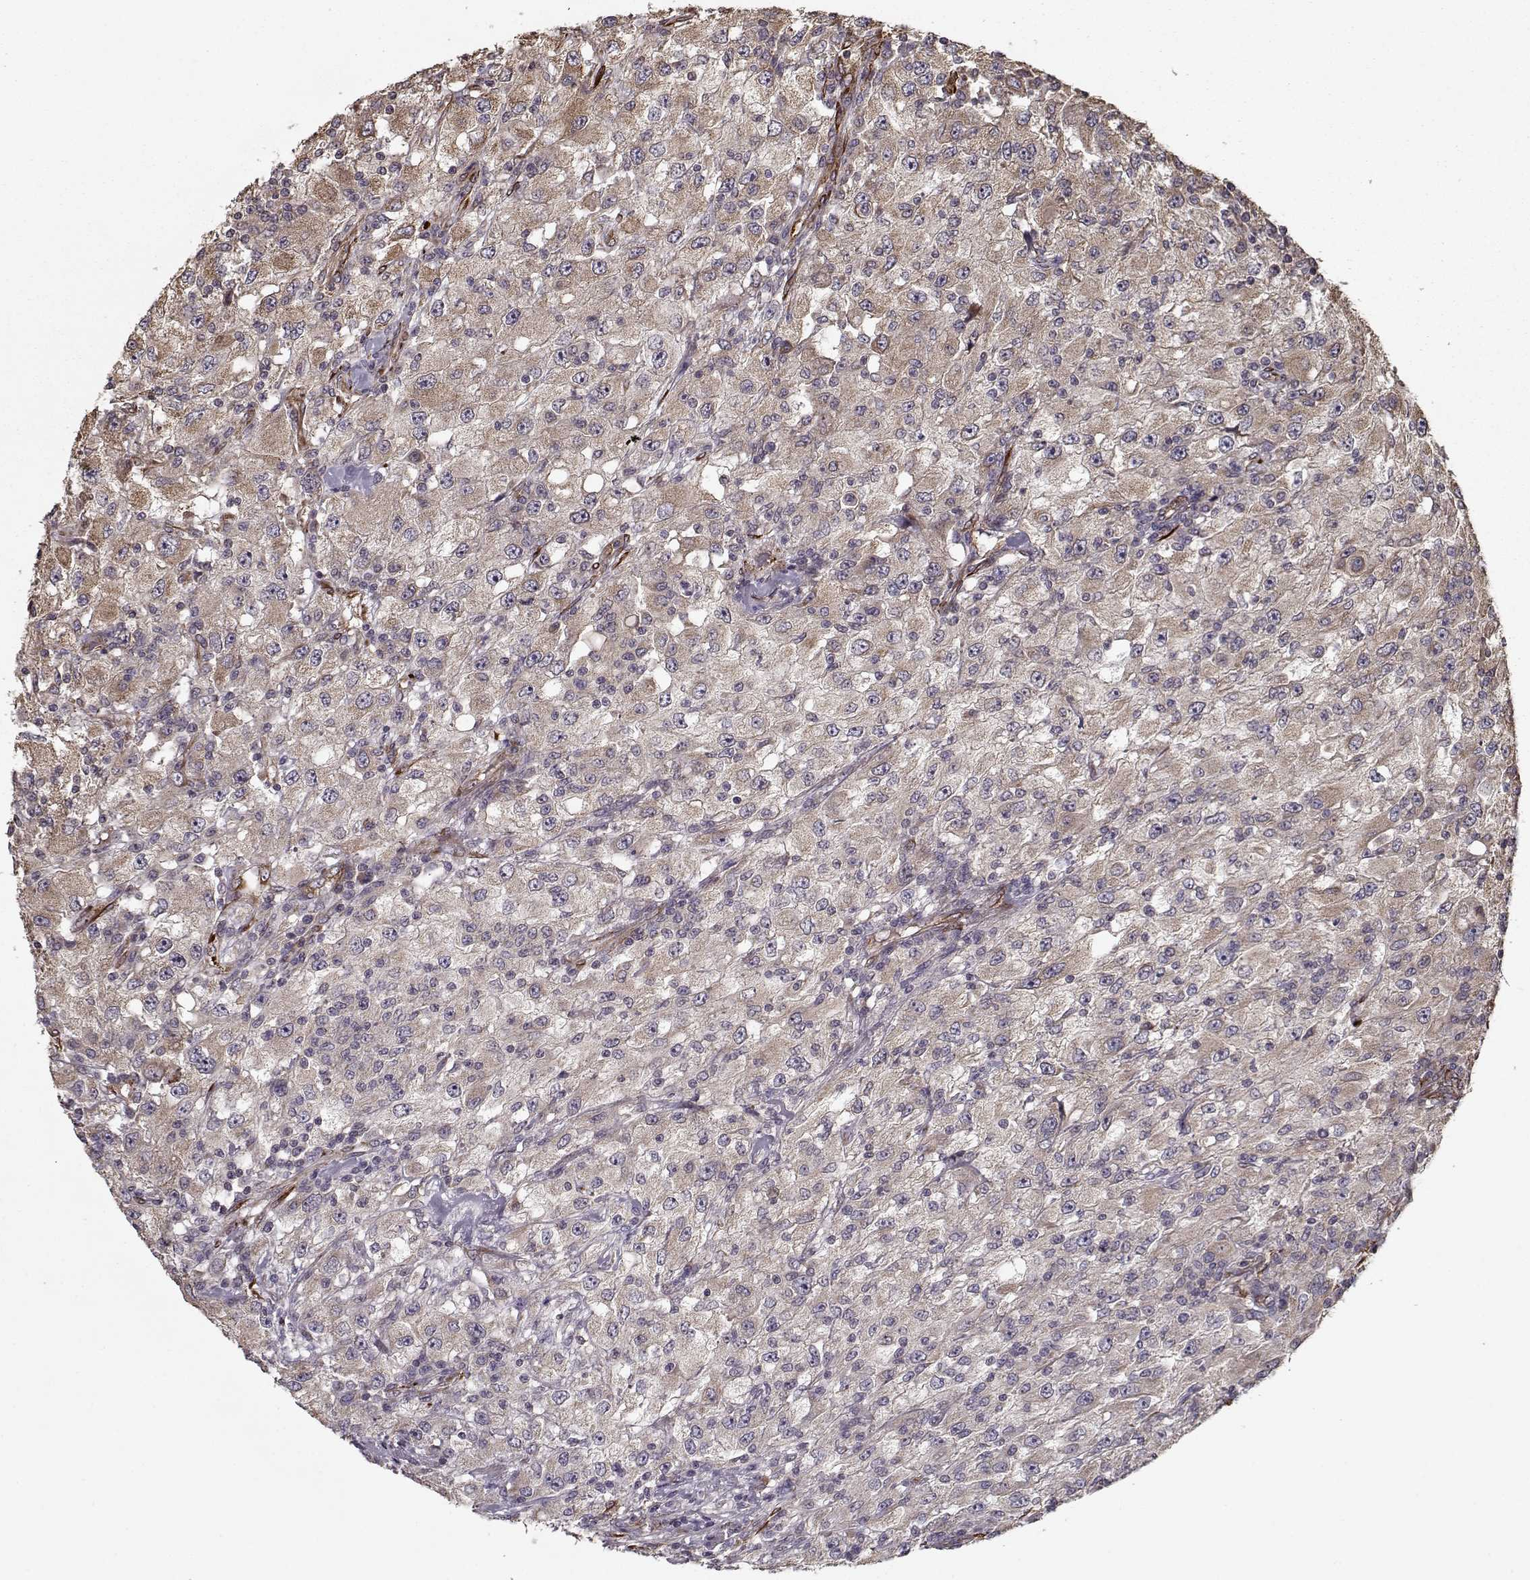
{"staining": {"intensity": "moderate", "quantity": "25%-75%", "location": "cytoplasmic/membranous"}, "tissue": "renal cancer", "cell_type": "Tumor cells", "image_type": "cancer", "snomed": [{"axis": "morphology", "description": "Adenocarcinoma, NOS"}, {"axis": "topography", "description": "Kidney"}], "caption": "Immunohistochemistry staining of renal cancer (adenocarcinoma), which reveals medium levels of moderate cytoplasmic/membranous positivity in about 25%-75% of tumor cells indicating moderate cytoplasmic/membranous protein staining. The staining was performed using DAB (3,3'-diaminobenzidine) (brown) for protein detection and nuclei were counterstained in hematoxylin (blue).", "gene": "IMMP1L", "patient": {"sex": "female", "age": 67}}